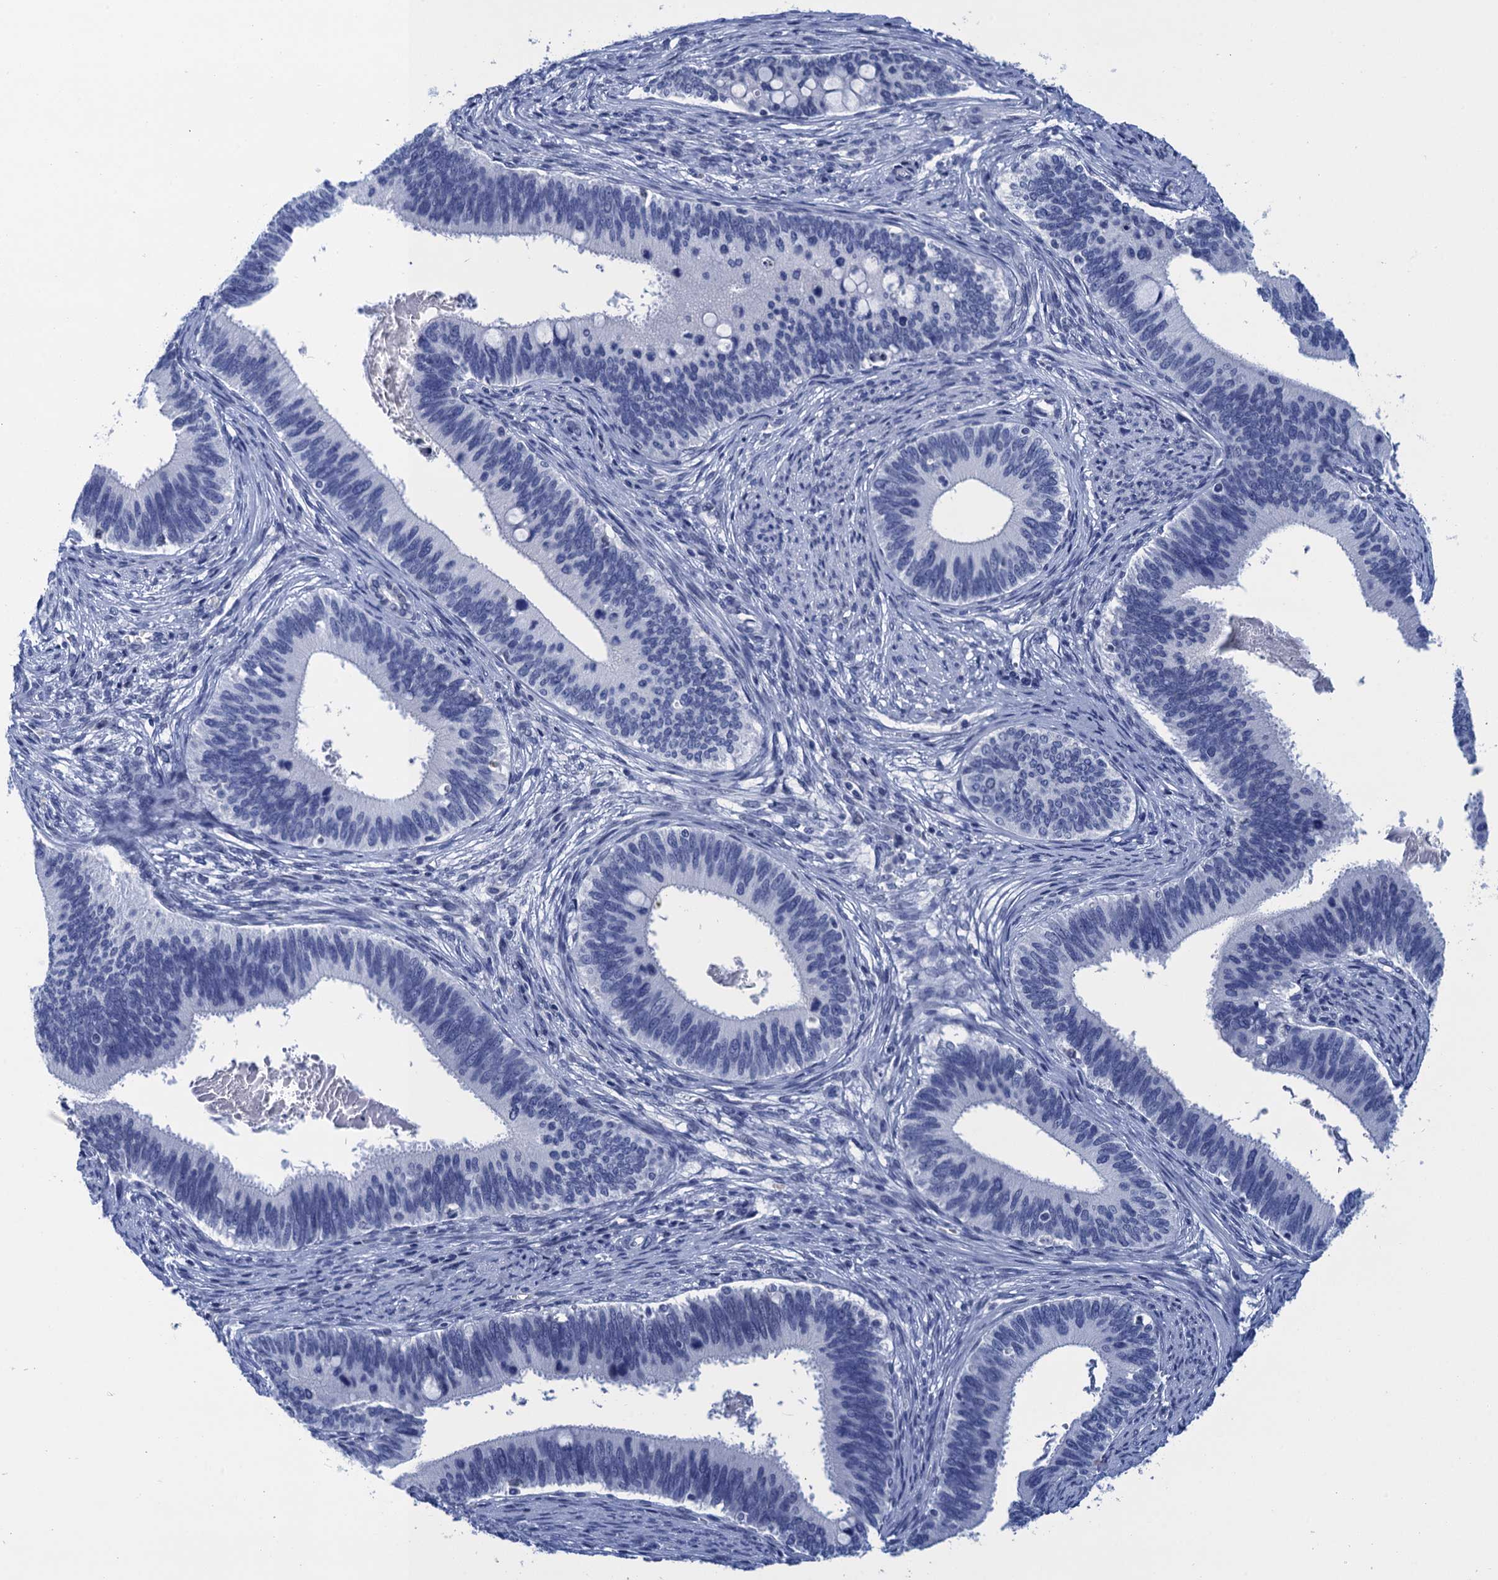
{"staining": {"intensity": "negative", "quantity": "none", "location": "none"}, "tissue": "cervical cancer", "cell_type": "Tumor cells", "image_type": "cancer", "snomed": [{"axis": "morphology", "description": "Adenocarcinoma, NOS"}, {"axis": "topography", "description": "Cervix"}], "caption": "Immunohistochemistry (IHC) micrograph of neoplastic tissue: cervical cancer (adenocarcinoma) stained with DAB shows no significant protein expression in tumor cells.", "gene": "METTL25", "patient": {"sex": "female", "age": 42}}